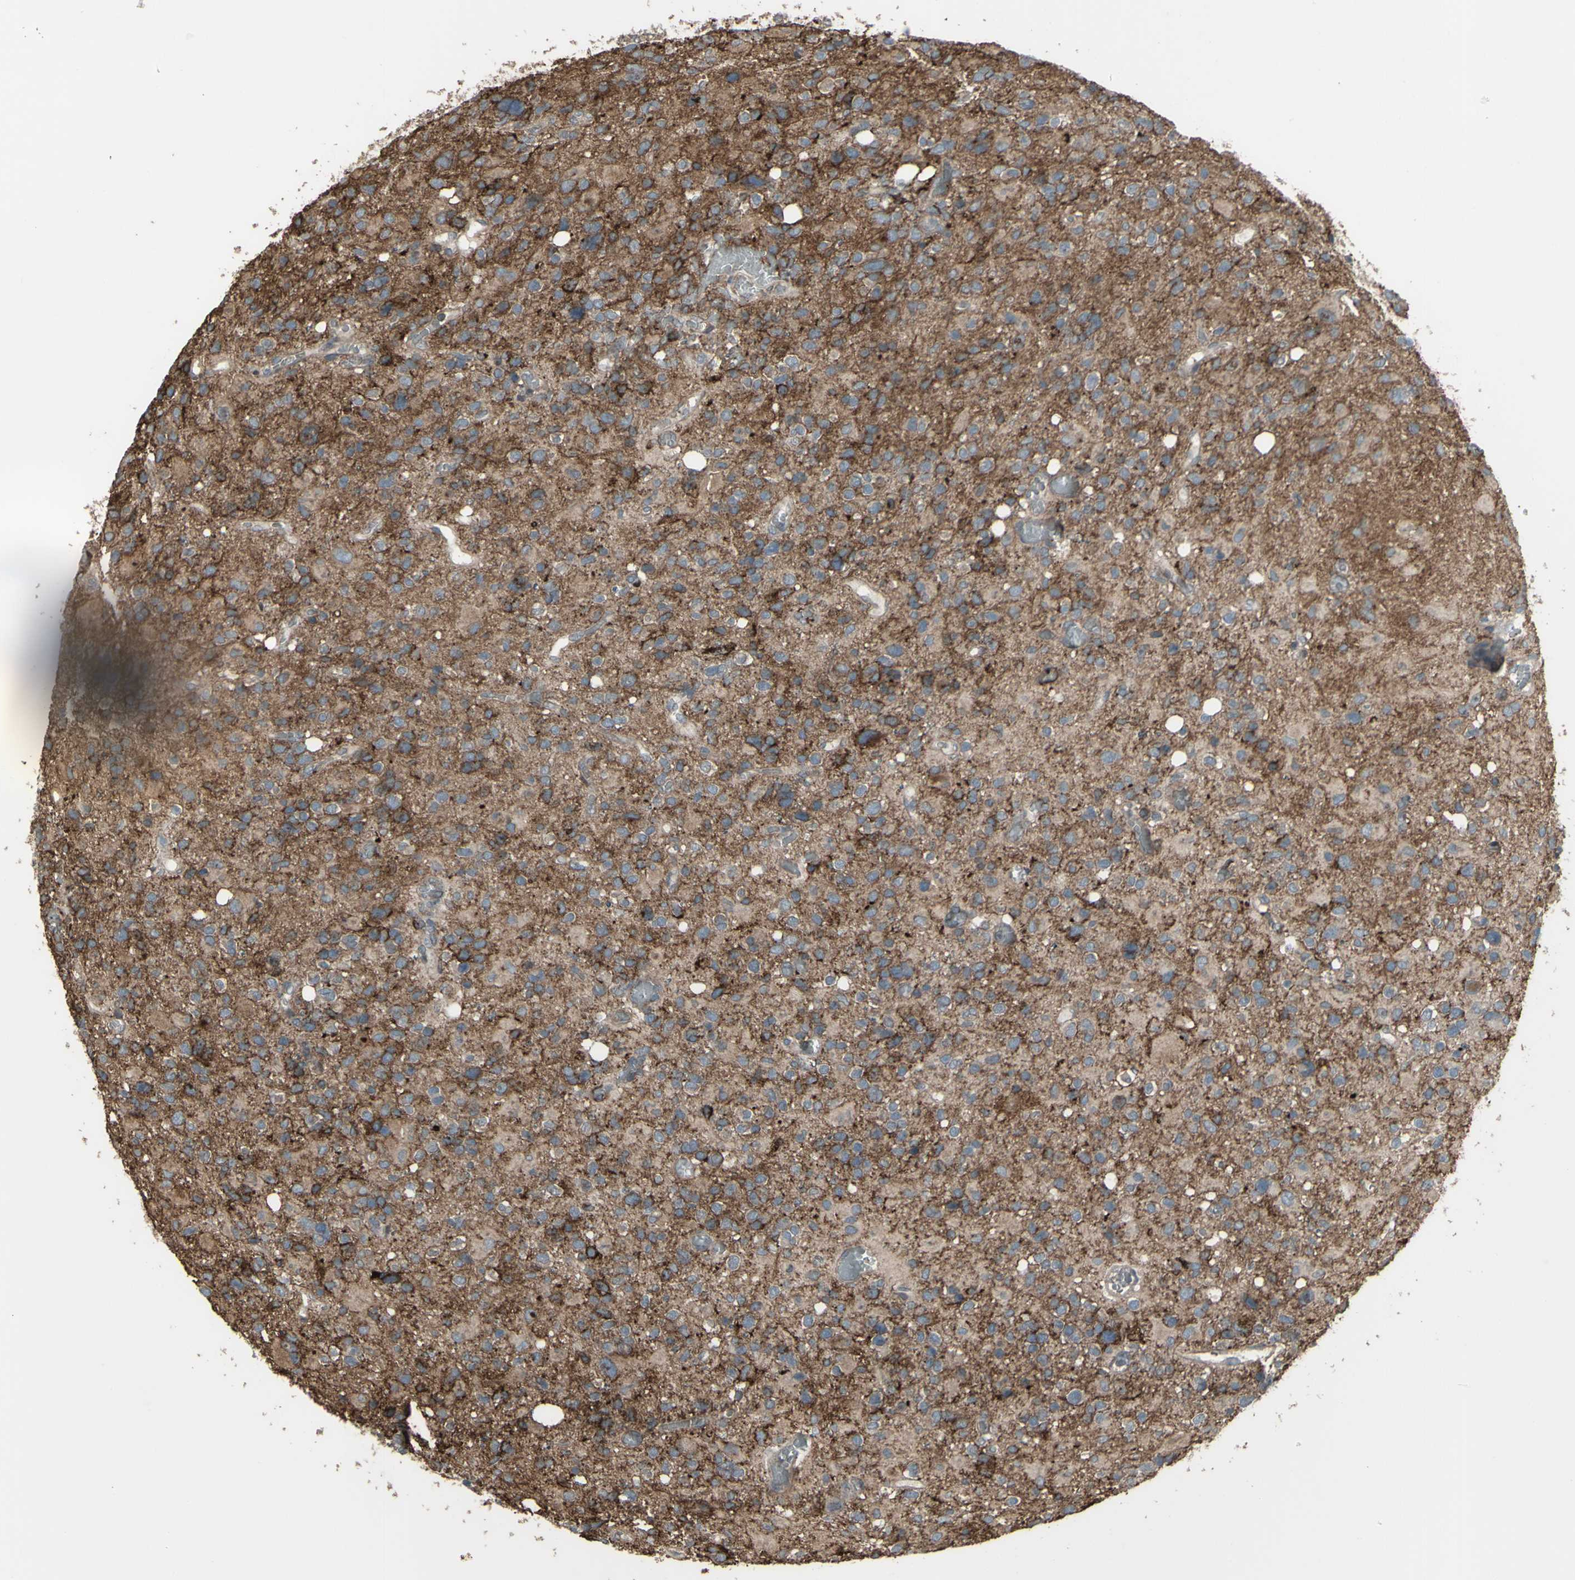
{"staining": {"intensity": "negative", "quantity": "none", "location": "none"}, "tissue": "glioma", "cell_type": "Tumor cells", "image_type": "cancer", "snomed": [{"axis": "morphology", "description": "Glioma, malignant, High grade"}, {"axis": "topography", "description": "Brain"}], "caption": "Malignant glioma (high-grade) was stained to show a protein in brown. There is no significant expression in tumor cells.", "gene": "SMO", "patient": {"sex": "male", "age": 48}}